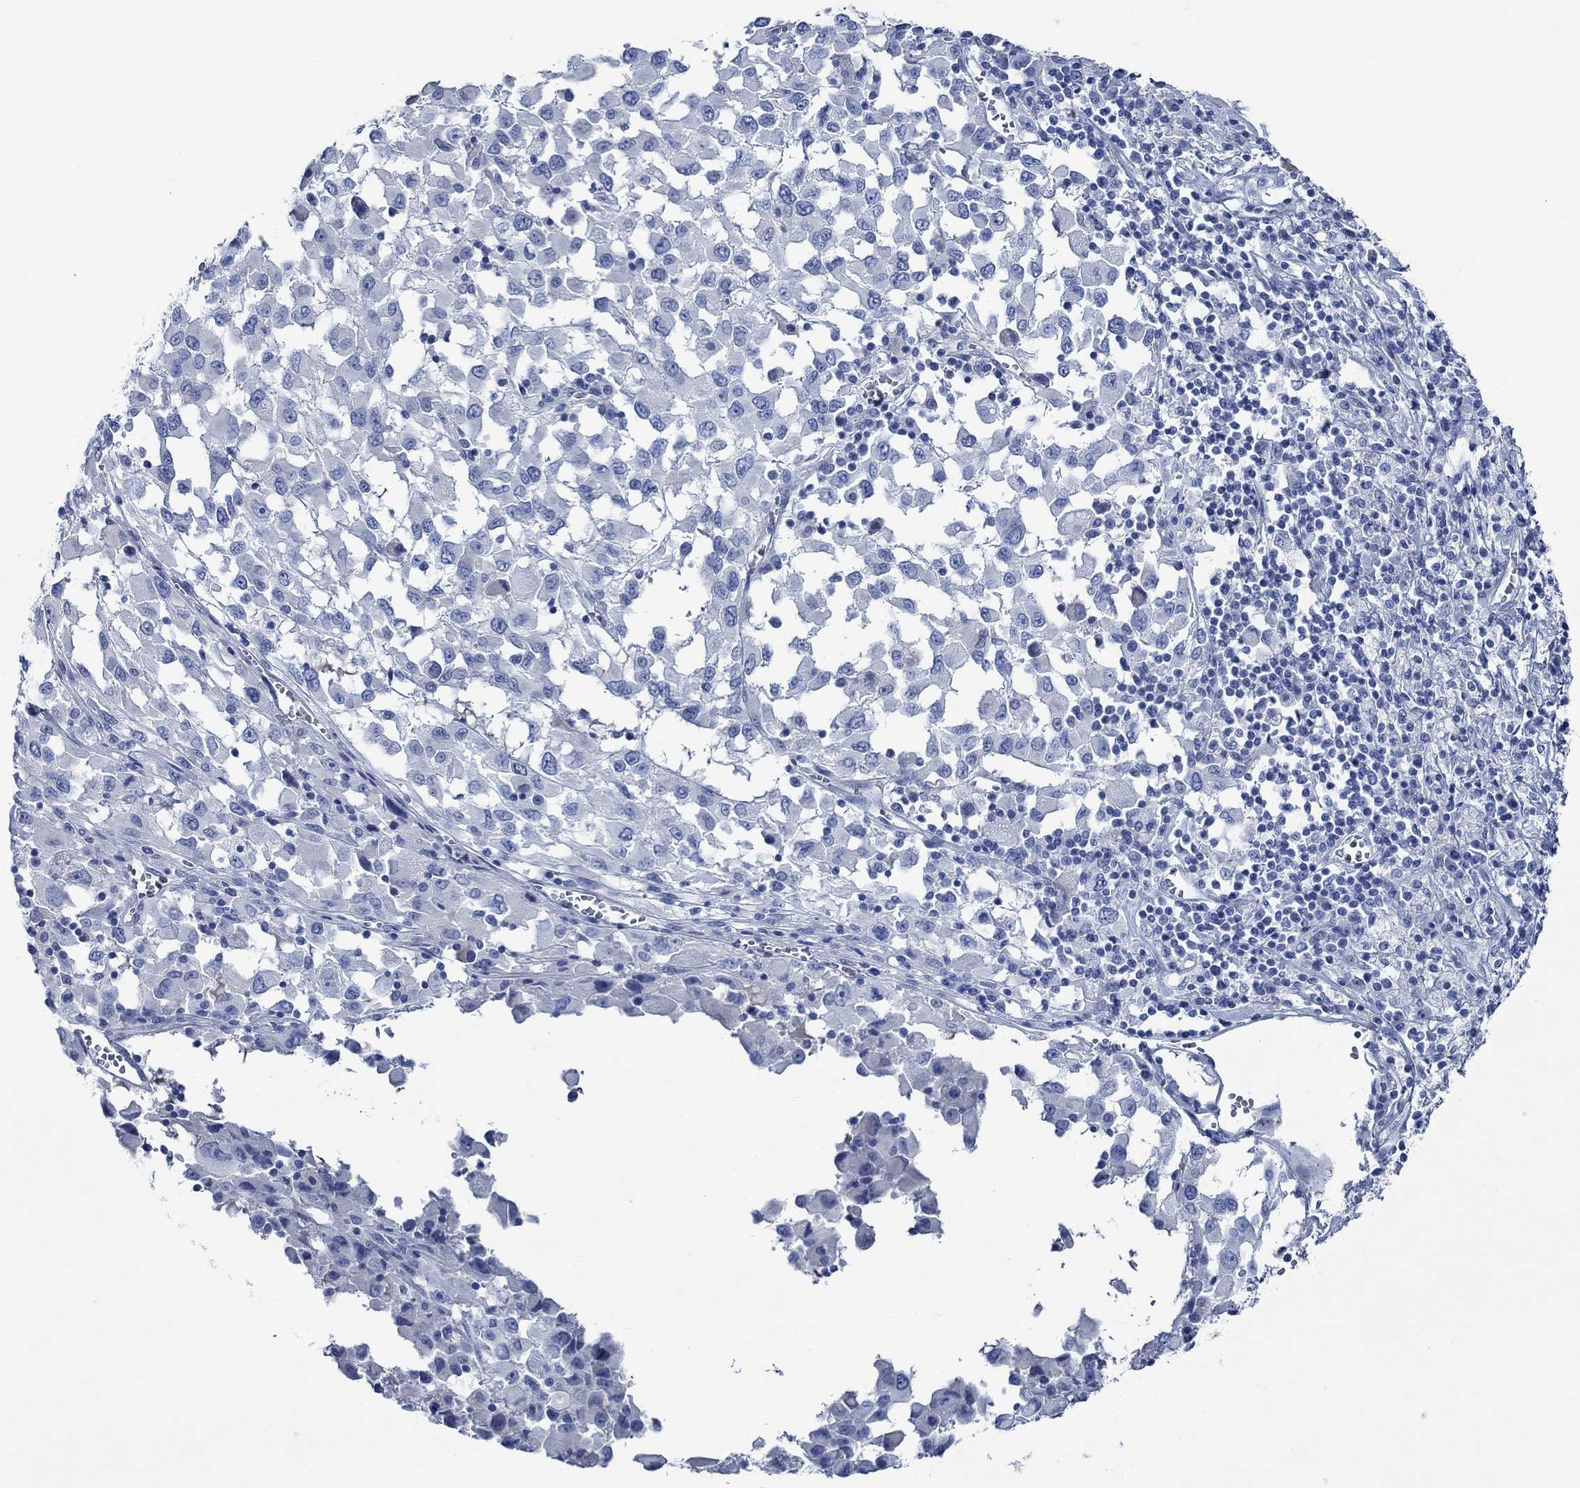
{"staining": {"intensity": "negative", "quantity": "none", "location": "none"}, "tissue": "melanoma", "cell_type": "Tumor cells", "image_type": "cancer", "snomed": [{"axis": "morphology", "description": "Malignant melanoma, Metastatic site"}, {"axis": "topography", "description": "Lymph node"}], "caption": "DAB immunohistochemical staining of malignant melanoma (metastatic site) exhibits no significant positivity in tumor cells.", "gene": "SVEP1", "patient": {"sex": "male", "age": 50}}